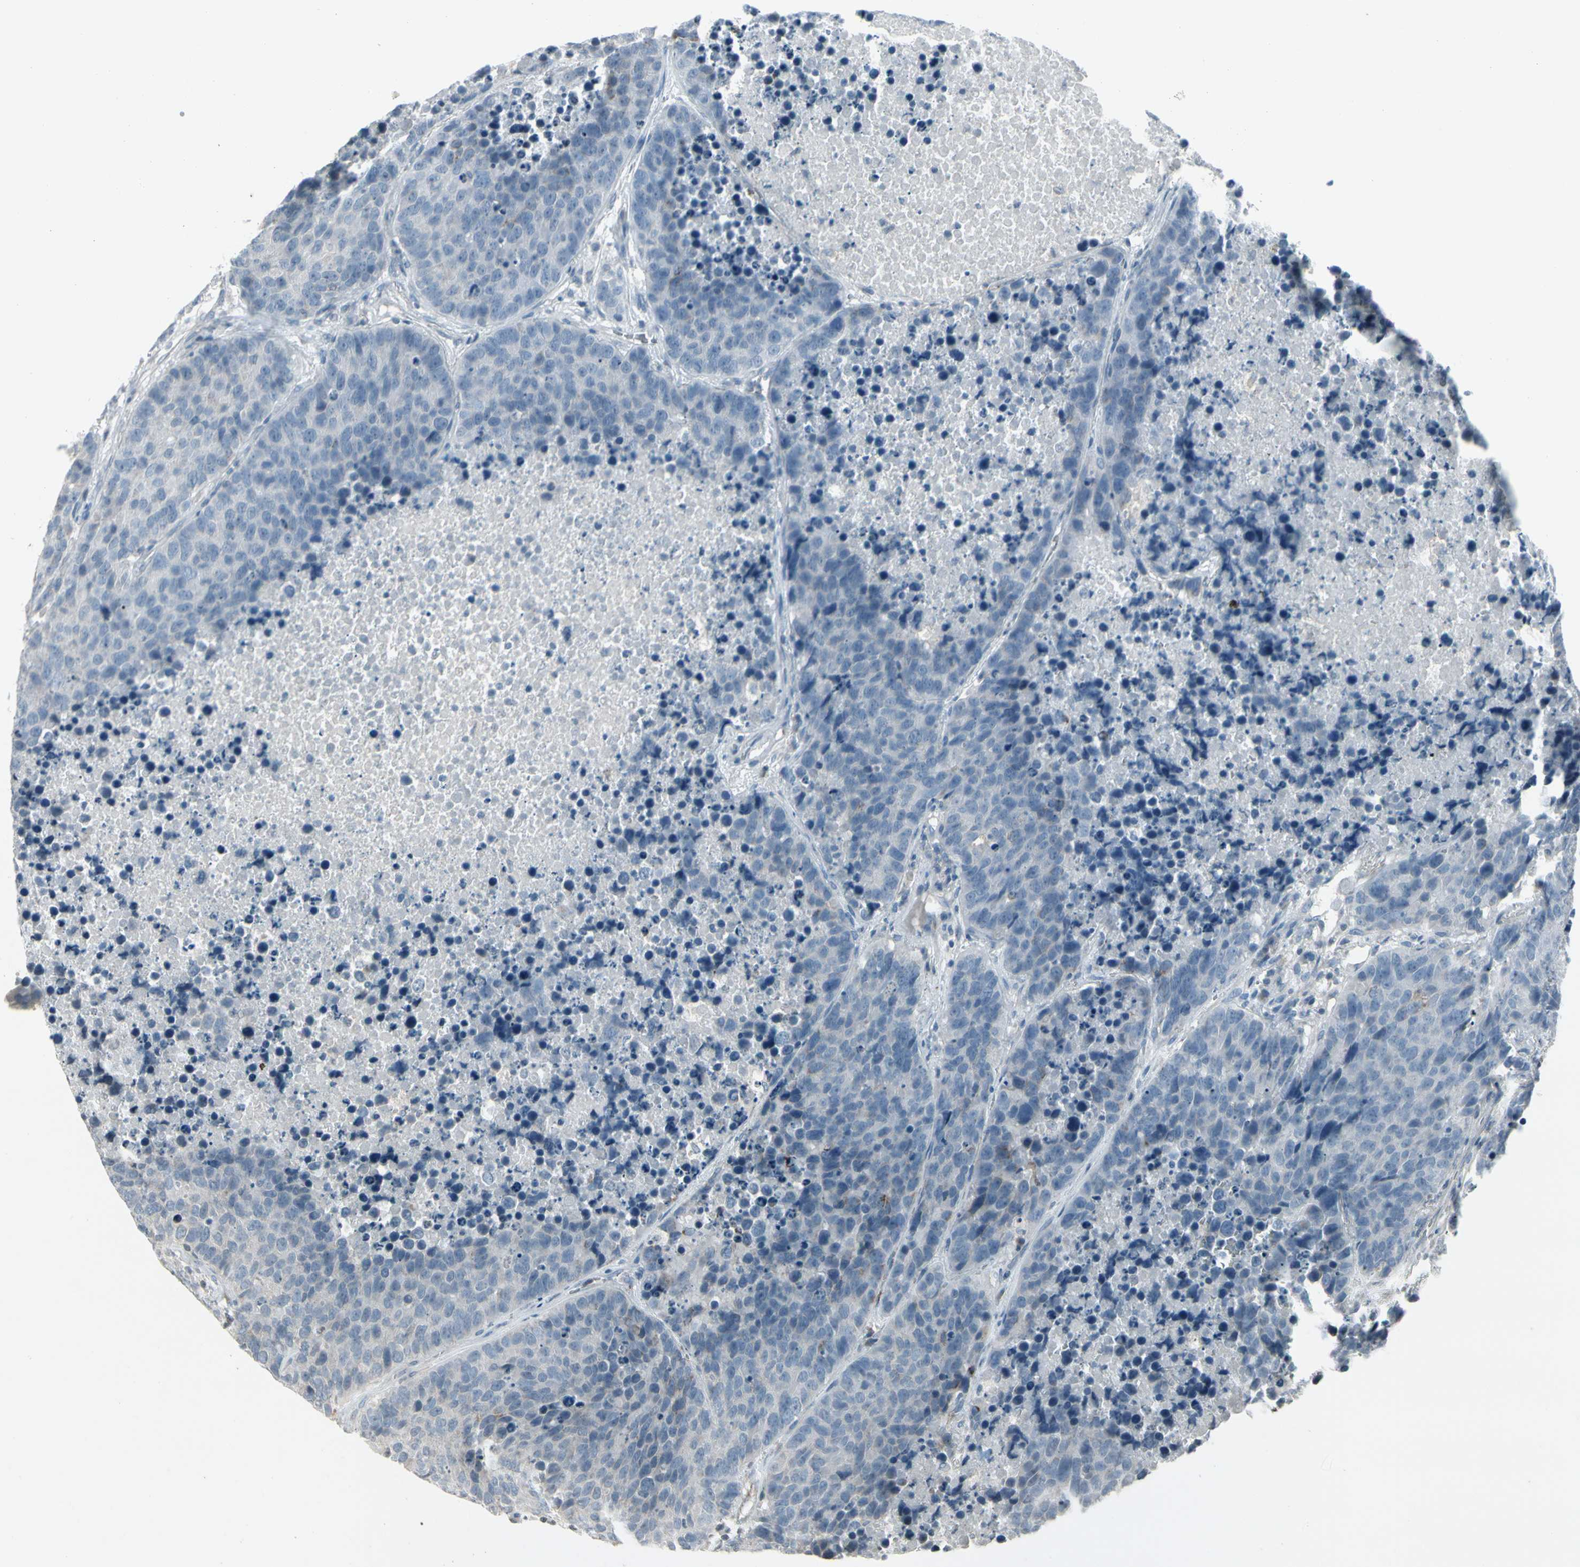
{"staining": {"intensity": "negative", "quantity": "none", "location": "none"}, "tissue": "carcinoid", "cell_type": "Tumor cells", "image_type": "cancer", "snomed": [{"axis": "morphology", "description": "Carcinoid, malignant, NOS"}, {"axis": "topography", "description": "Lung"}], "caption": "Carcinoid was stained to show a protein in brown. There is no significant expression in tumor cells.", "gene": "ARG2", "patient": {"sex": "male", "age": 60}}